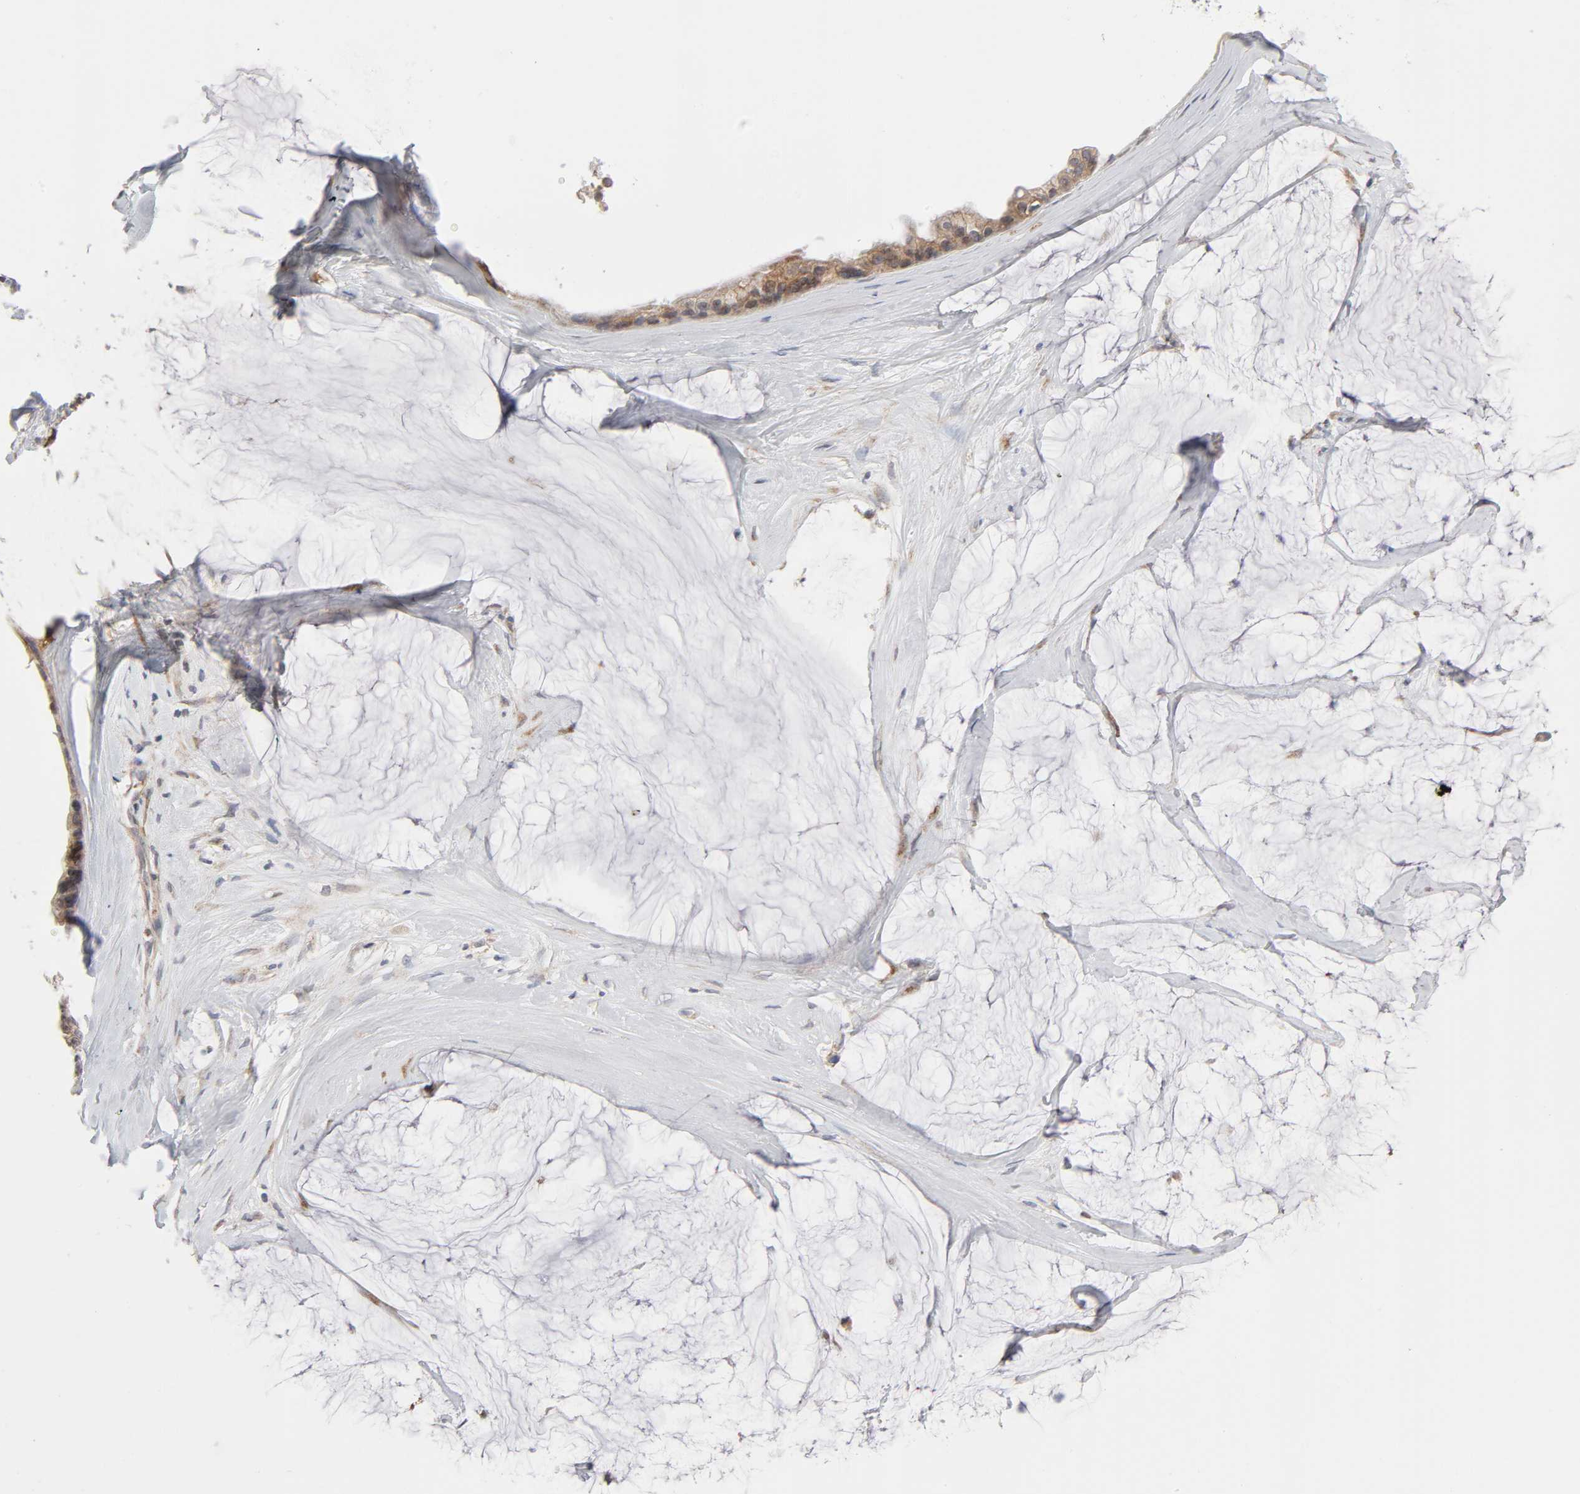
{"staining": {"intensity": "weak", "quantity": ">75%", "location": "cytoplasmic/membranous"}, "tissue": "ovarian cancer", "cell_type": "Tumor cells", "image_type": "cancer", "snomed": [{"axis": "morphology", "description": "Cystadenocarcinoma, mucinous, NOS"}, {"axis": "topography", "description": "Ovary"}], "caption": "This histopathology image exhibits immunohistochemistry staining of mucinous cystadenocarcinoma (ovarian), with low weak cytoplasmic/membranous expression in about >75% of tumor cells.", "gene": "IL4R", "patient": {"sex": "female", "age": 39}}